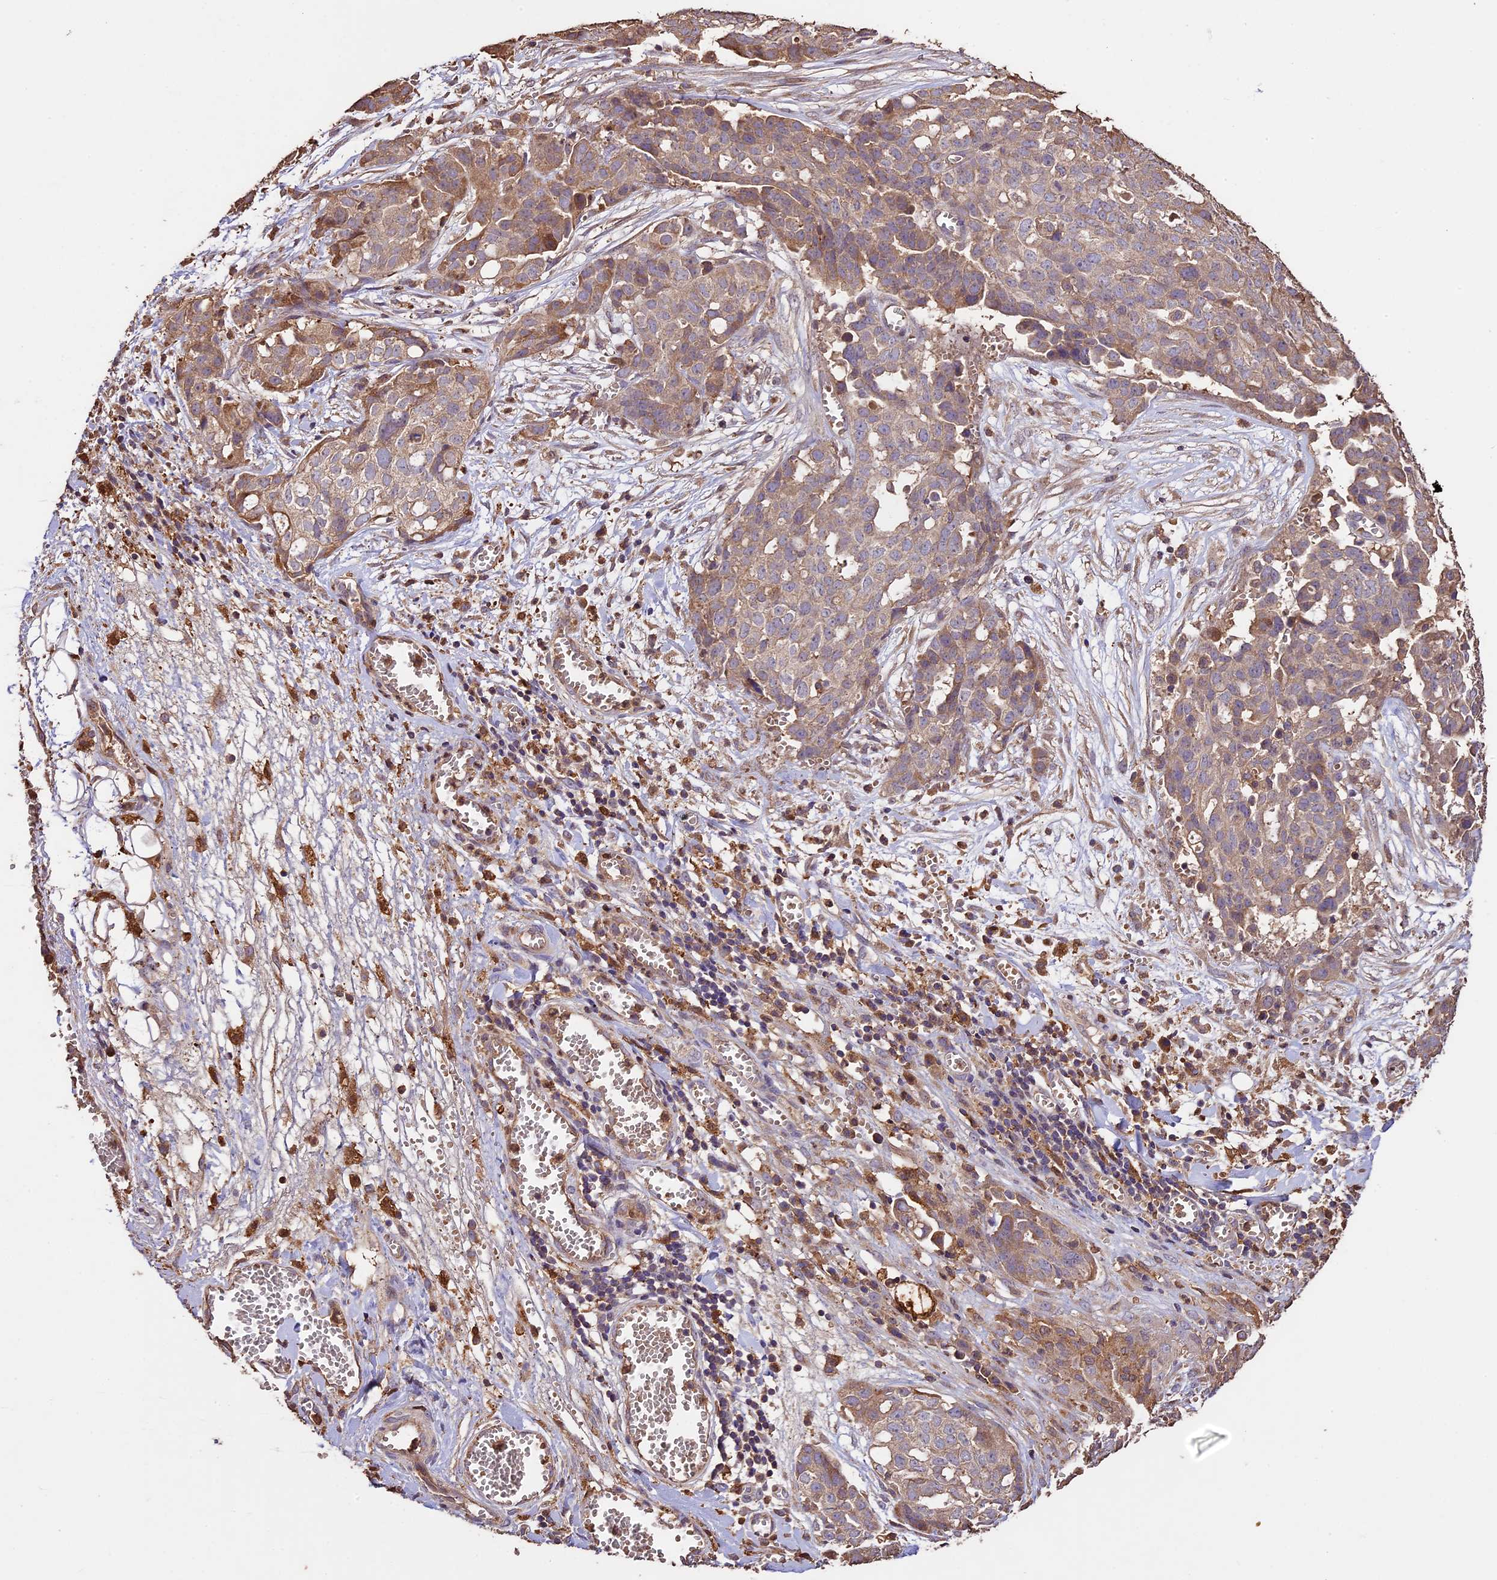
{"staining": {"intensity": "moderate", "quantity": ">75%", "location": "cytoplasmic/membranous"}, "tissue": "ovarian cancer", "cell_type": "Tumor cells", "image_type": "cancer", "snomed": [{"axis": "morphology", "description": "Cystadenocarcinoma, serous, NOS"}, {"axis": "topography", "description": "Soft tissue"}, {"axis": "topography", "description": "Ovary"}], "caption": "The micrograph exhibits a brown stain indicating the presence of a protein in the cytoplasmic/membranous of tumor cells in ovarian cancer. (brown staining indicates protein expression, while blue staining denotes nuclei).", "gene": "CRLF1", "patient": {"sex": "female", "age": 57}}